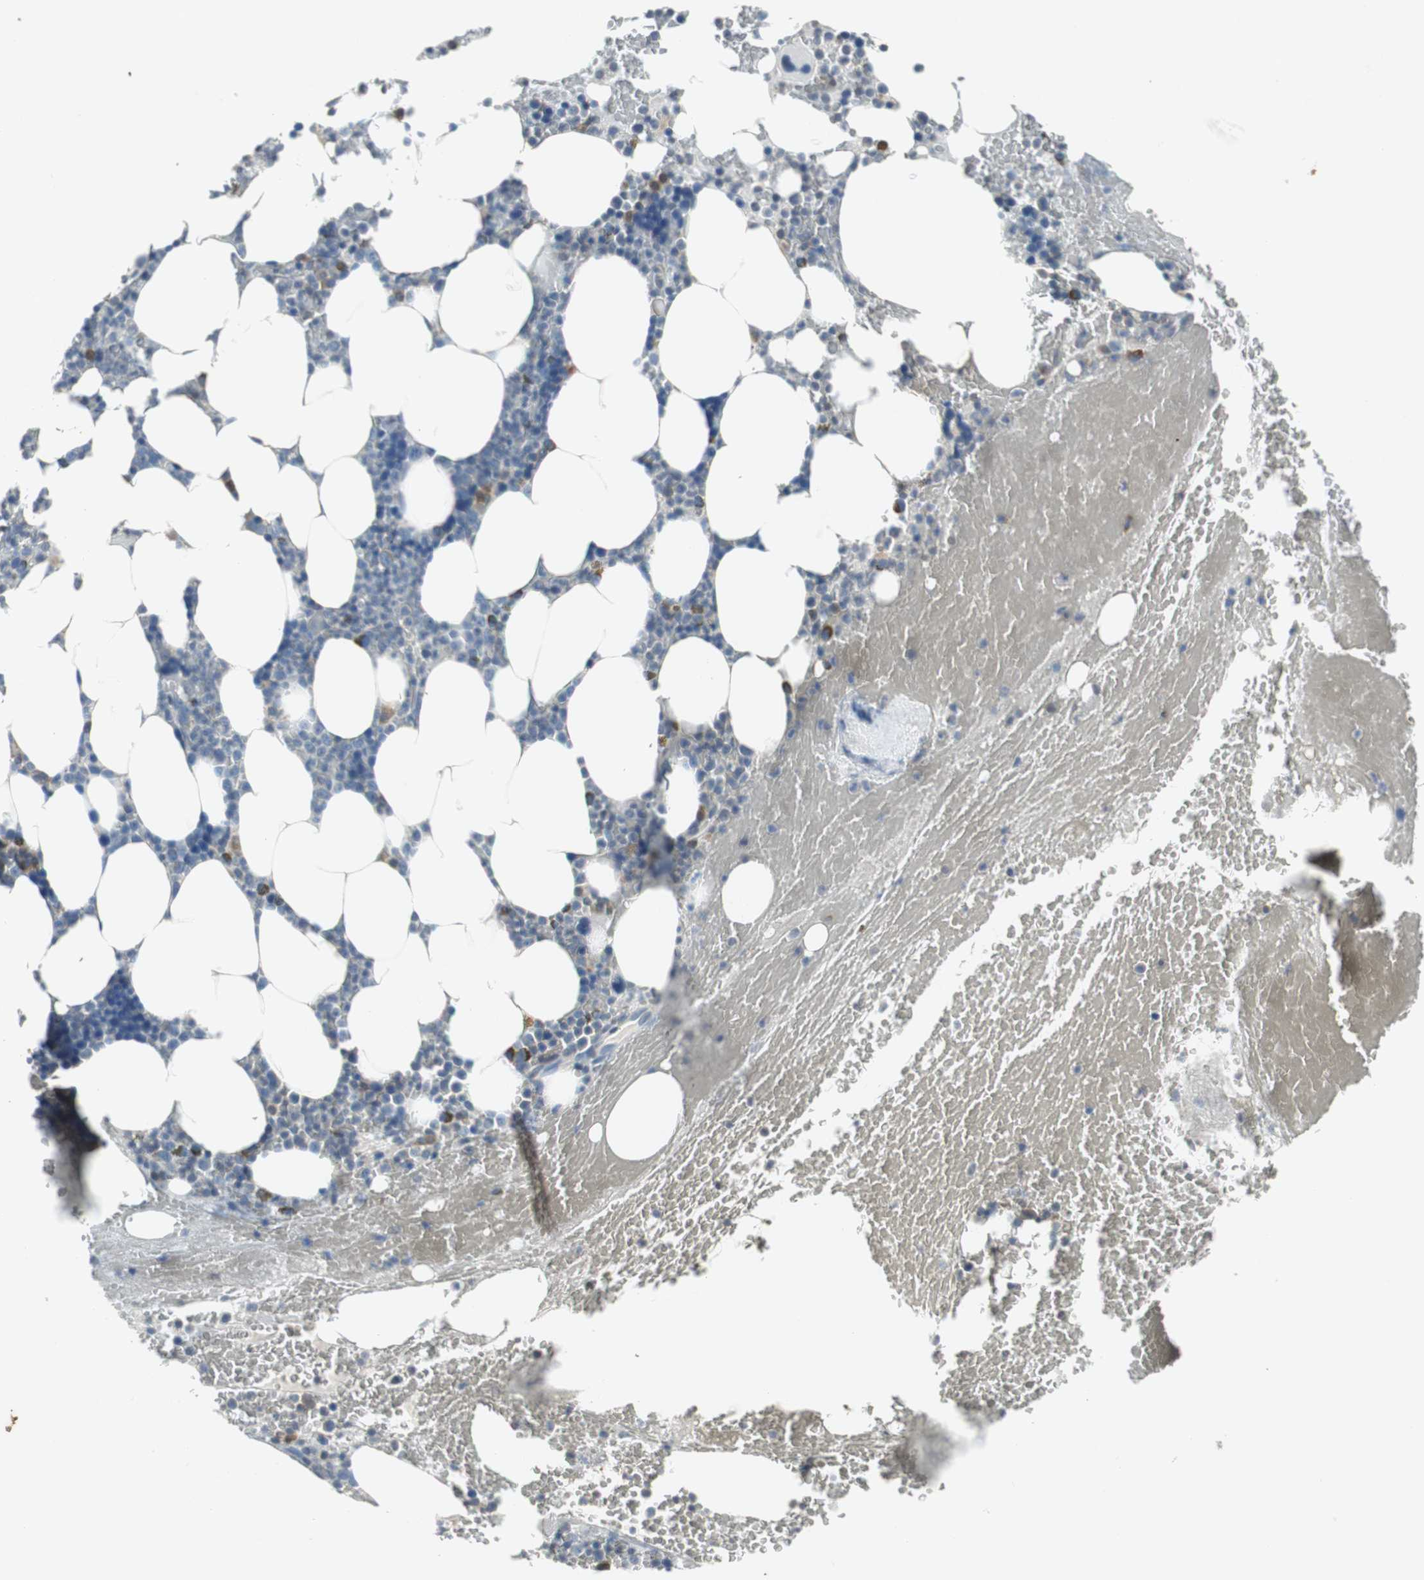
{"staining": {"intensity": "strong", "quantity": "<25%", "location": "cytoplasmic/membranous"}, "tissue": "bone marrow", "cell_type": "Hematopoietic cells", "image_type": "normal", "snomed": [{"axis": "morphology", "description": "Normal tissue, NOS"}, {"axis": "topography", "description": "Bone marrow"}], "caption": "Immunohistochemistry staining of normal bone marrow, which shows medium levels of strong cytoplasmic/membranous expression in about <25% of hematopoietic cells indicating strong cytoplasmic/membranous protein expression. The staining was performed using DAB (brown) for protein detection and nuclei were counterstained in hematoxylin (blue).", "gene": "GLCCI1", "patient": {"sex": "female", "age": 66}}